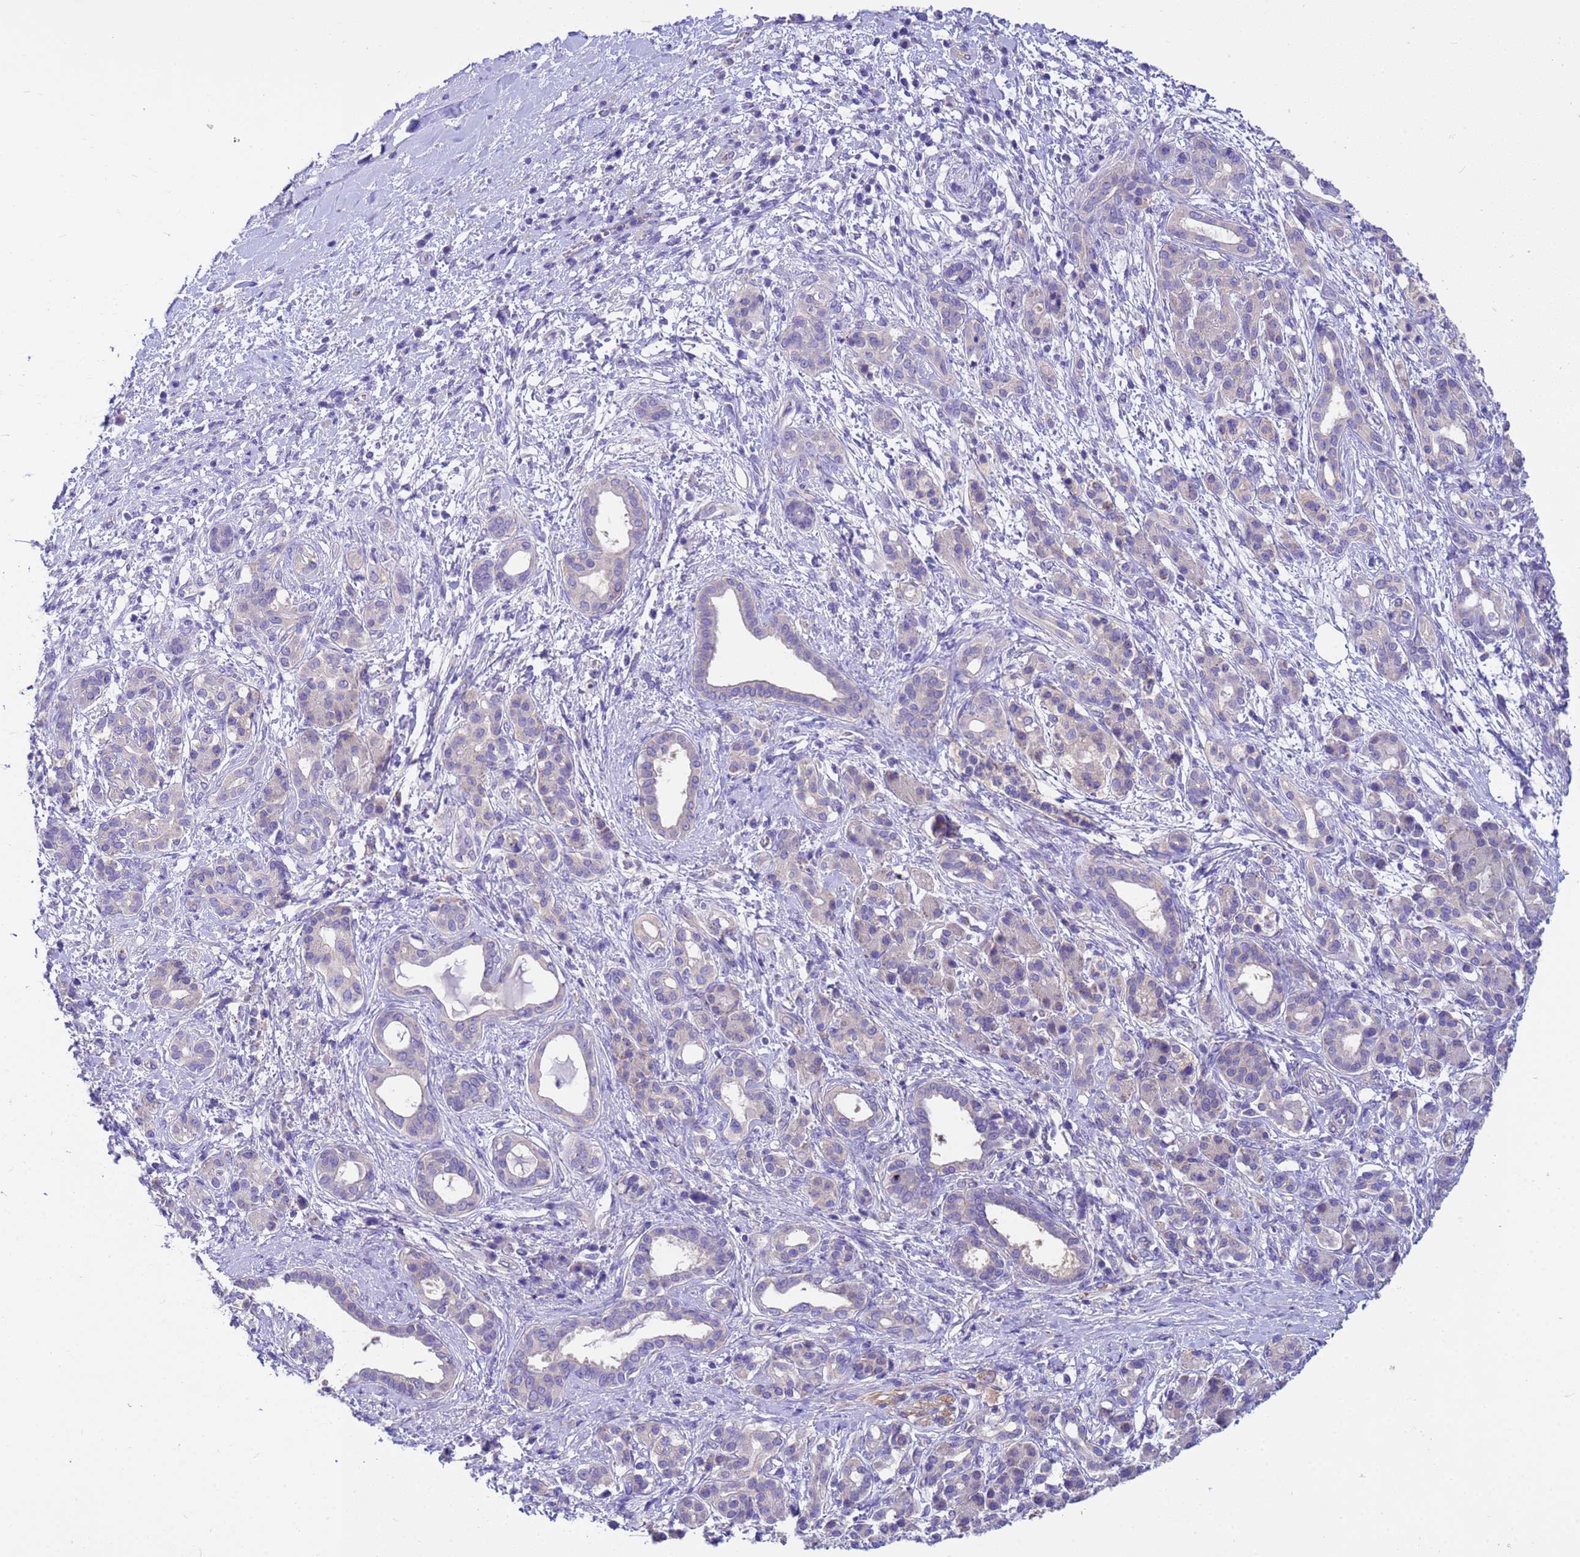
{"staining": {"intensity": "negative", "quantity": "none", "location": "none"}, "tissue": "pancreatic cancer", "cell_type": "Tumor cells", "image_type": "cancer", "snomed": [{"axis": "morphology", "description": "Adenocarcinoma, NOS"}, {"axis": "topography", "description": "Pancreas"}], "caption": "Immunohistochemistry (IHC) photomicrograph of human pancreatic adenocarcinoma stained for a protein (brown), which demonstrates no expression in tumor cells.", "gene": "PPP2CB", "patient": {"sex": "female", "age": 55}}